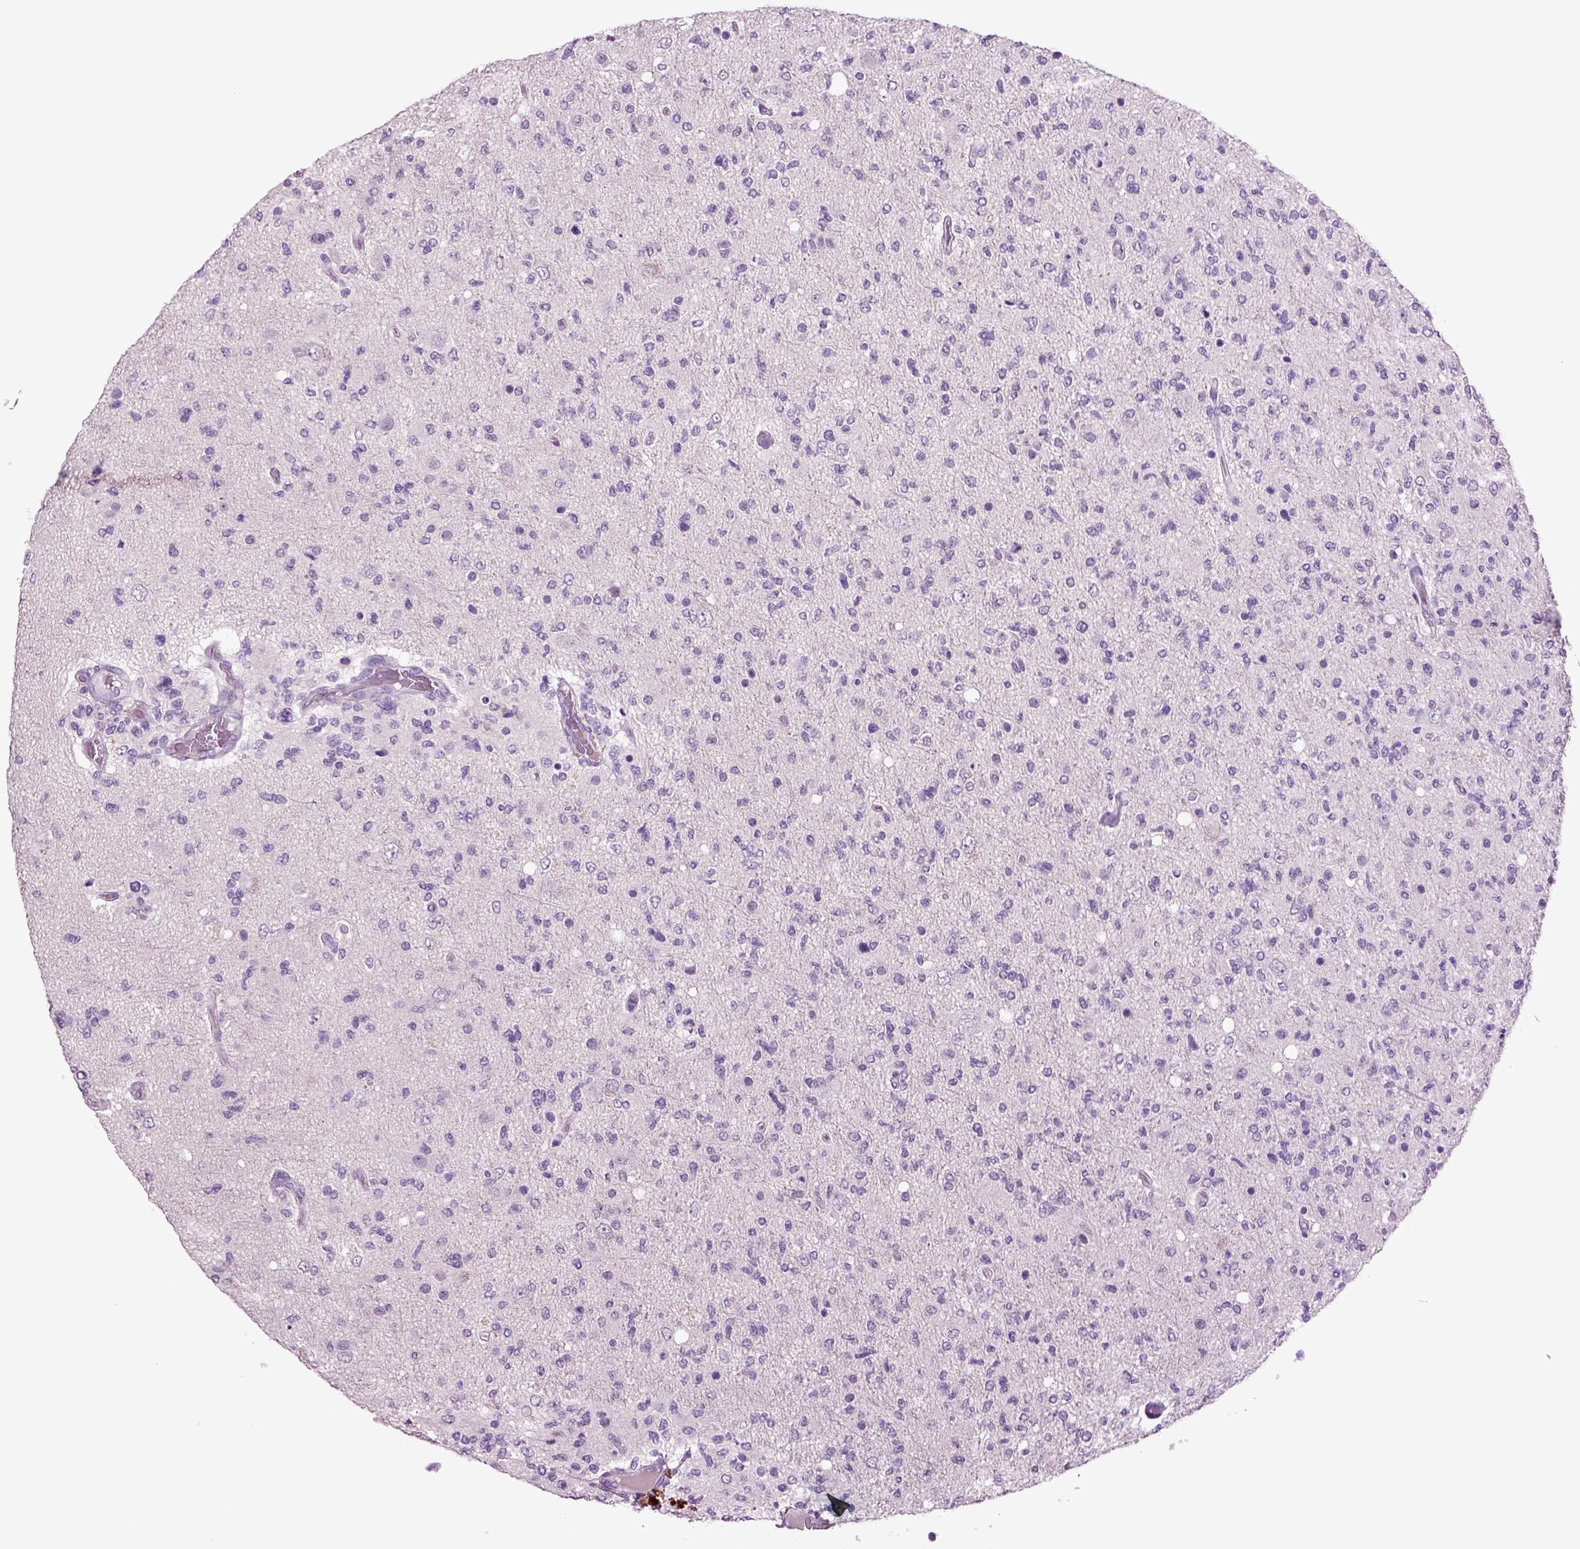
{"staining": {"intensity": "negative", "quantity": "none", "location": "none"}, "tissue": "glioma", "cell_type": "Tumor cells", "image_type": "cancer", "snomed": [{"axis": "morphology", "description": "Glioma, malignant, High grade"}, {"axis": "topography", "description": "Cerebral cortex"}], "caption": "DAB immunohistochemical staining of human glioma shows no significant staining in tumor cells.", "gene": "FGF11", "patient": {"sex": "male", "age": 70}}